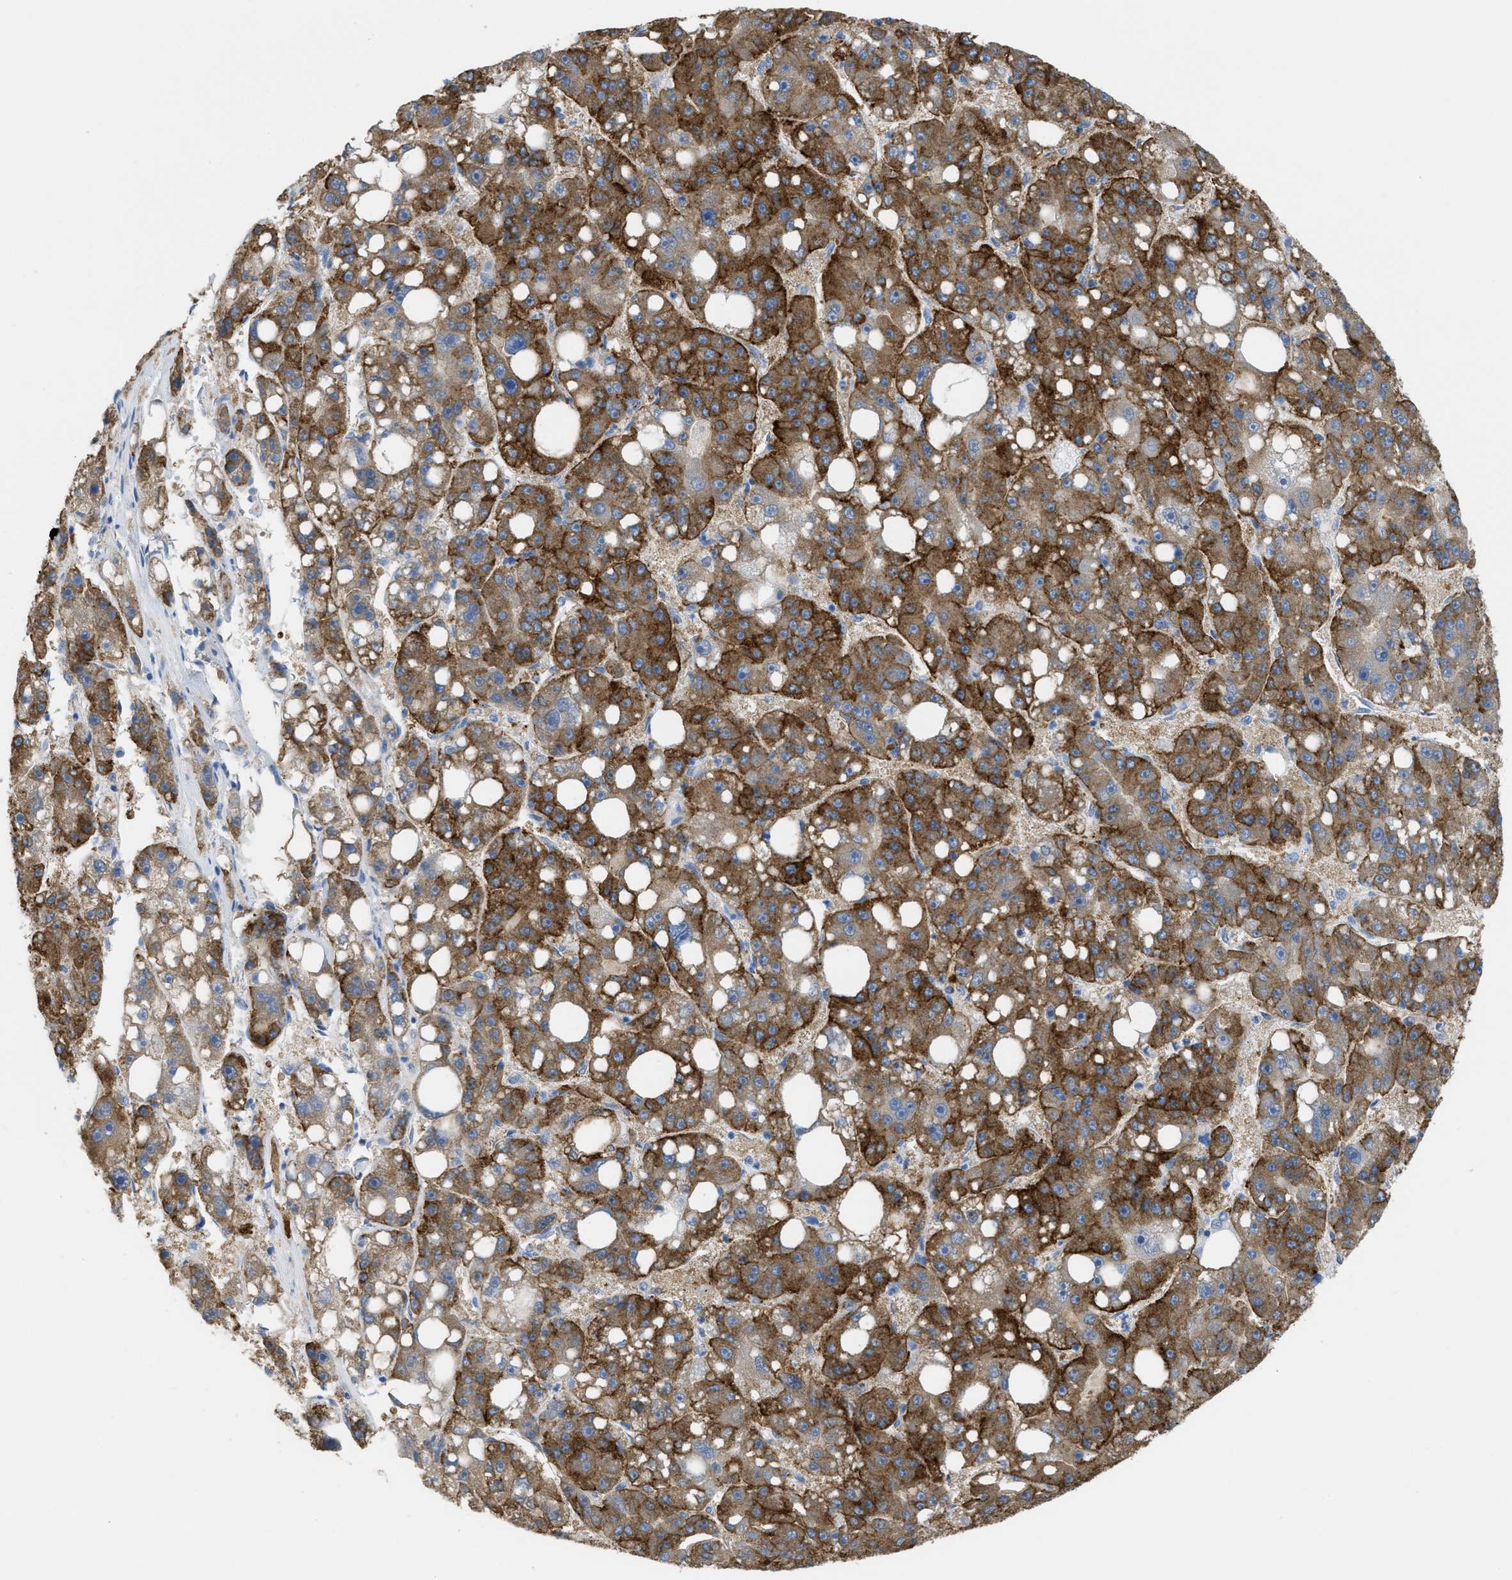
{"staining": {"intensity": "strong", "quantity": ">75%", "location": "cytoplasmic/membranous"}, "tissue": "liver cancer", "cell_type": "Tumor cells", "image_type": "cancer", "snomed": [{"axis": "morphology", "description": "Carcinoma, Hepatocellular, NOS"}, {"axis": "topography", "description": "Liver"}], "caption": "Hepatocellular carcinoma (liver) was stained to show a protein in brown. There is high levels of strong cytoplasmic/membranous positivity in approximately >75% of tumor cells.", "gene": "ASGR1", "patient": {"sex": "female", "age": 61}}